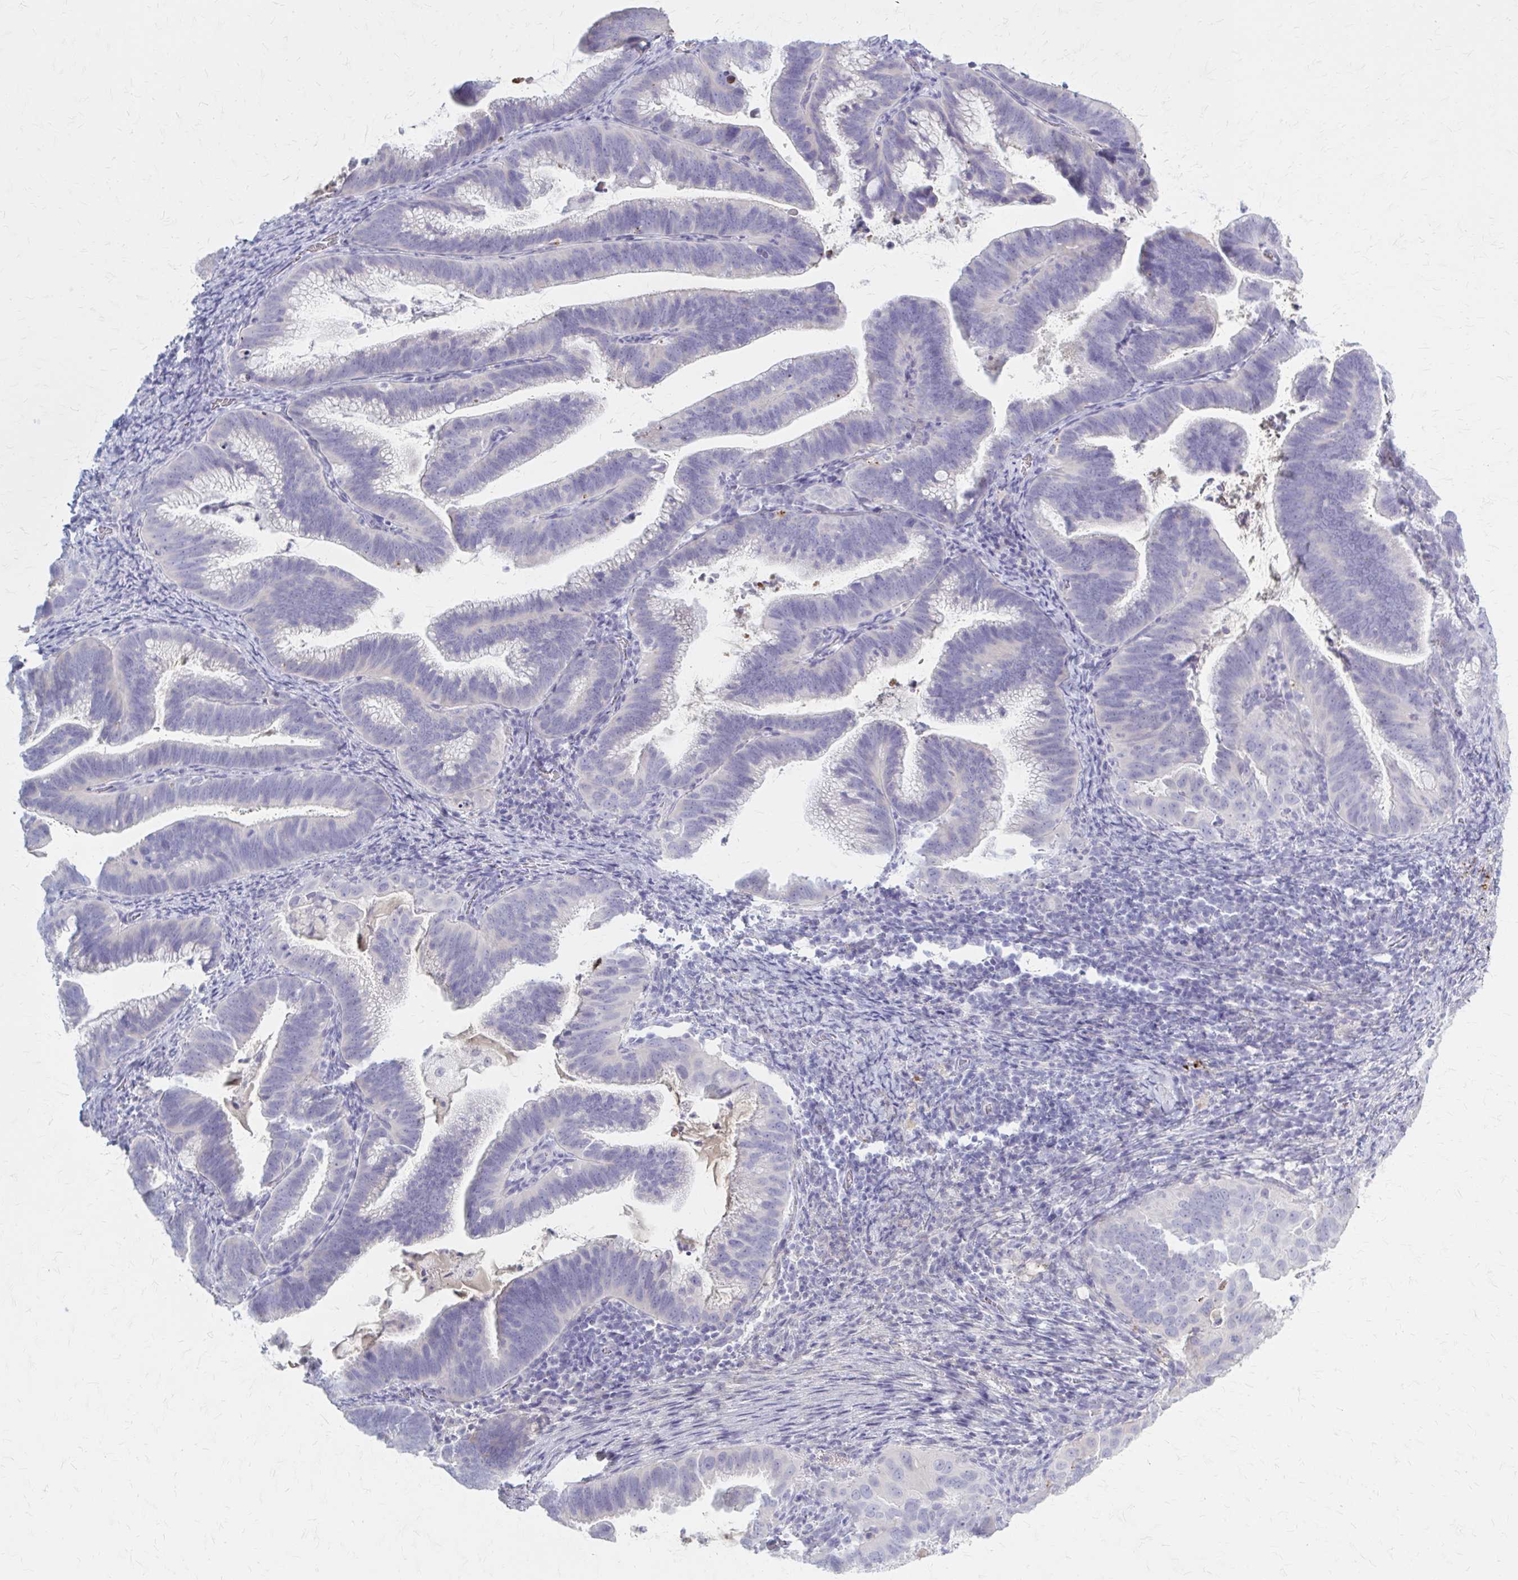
{"staining": {"intensity": "negative", "quantity": "none", "location": "none"}, "tissue": "cervical cancer", "cell_type": "Tumor cells", "image_type": "cancer", "snomed": [{"axis": "morphology", "description": "Adenocarcinoma, NOS"}, {"axis": "topography", "description": "Cervix"}], "caption": "A histopathology image of cervical cancer (adenocarcinoma) stained for a protein exhibits no brown staining in tumor cells.", "gene": "SERPIND1", "patient": {"sex": "female", "age": 61}}